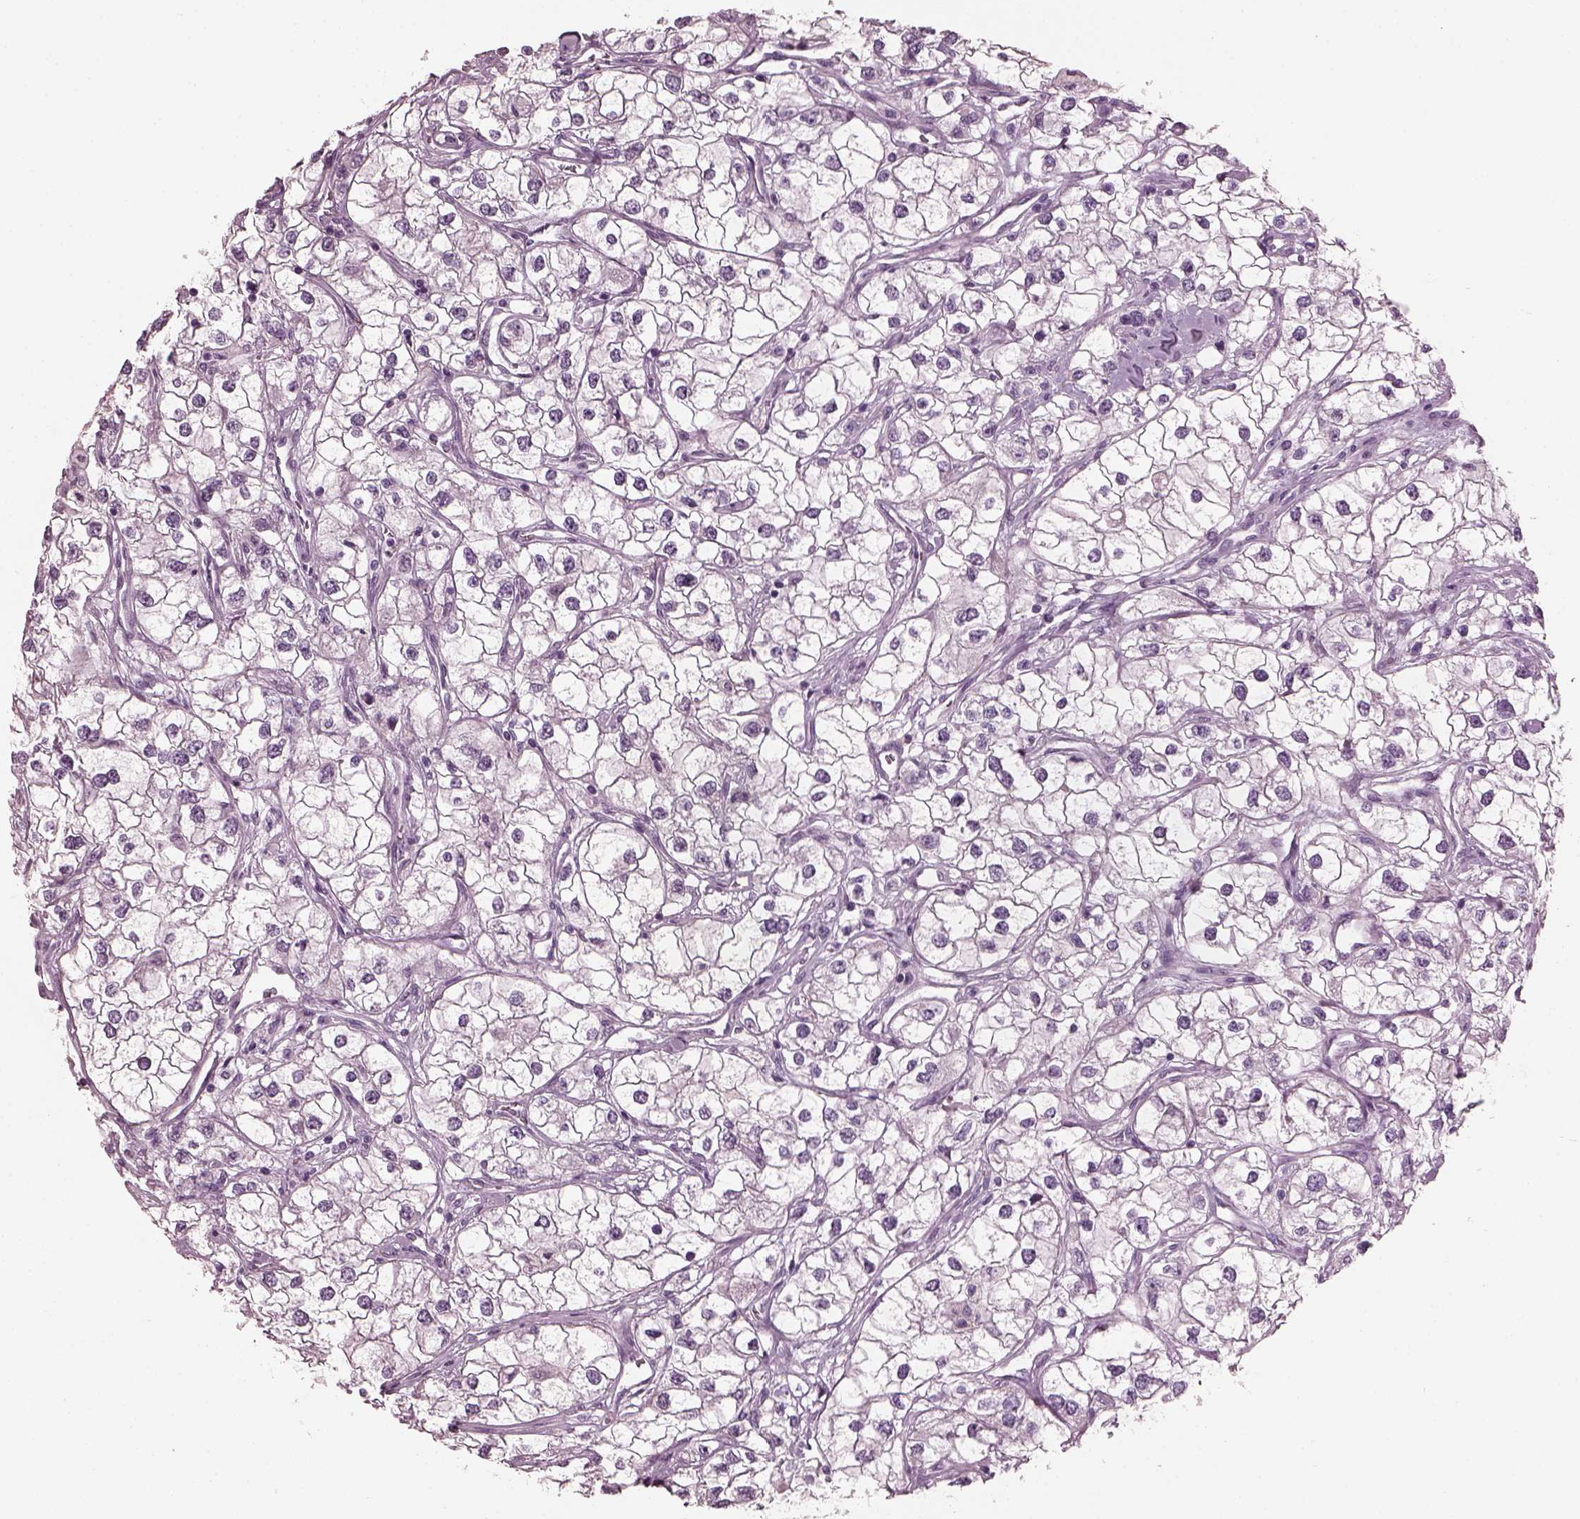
{"staining": {"intensity": "negative", "quantity": "none", "location": "none"}, "tissue": "renal cancer", "cell_type": "Tumor cells", "image_type": "cancer", "snomed": [{"axis": "morphology", "description": "Adenocarcinoma, NOS"}, {"axis": "topography", "description": "Kidney"}], "caption": "This is an IHC histopathology image of human renal cancer. There is no staining in tumor cells.", "gene": "HYDIN", "patient": {"sex": "male", "age": 59}}